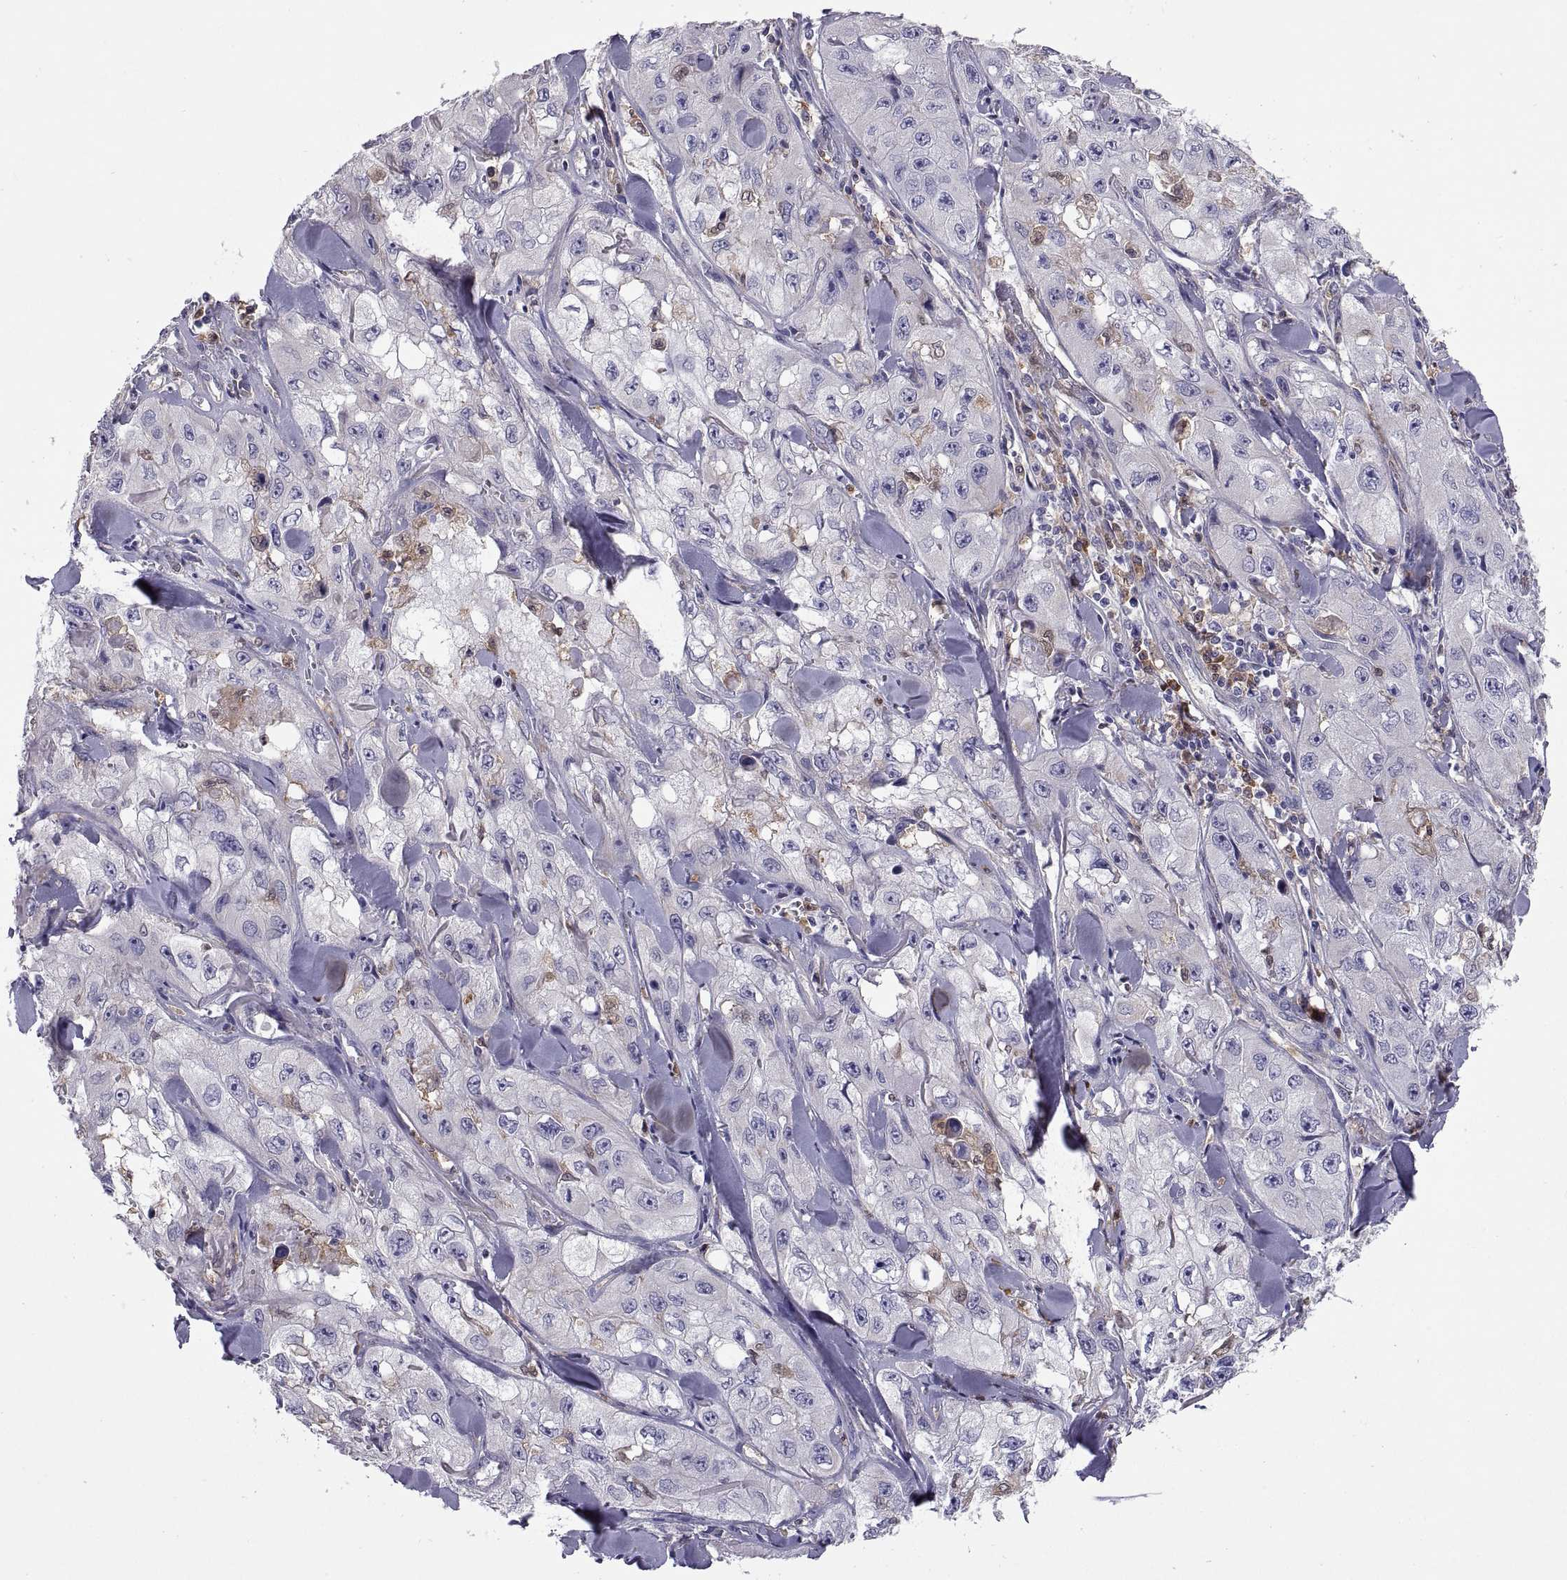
{"staining": {"intensity": "negative", "quantity": "none", "location": "none"}, "tissue": "skin cancer", "cell_type": "Tumor cells", "image_type": "cancer", "snomed": [{"axis": "morphology", "description": "Squamous cell carcinoma, NOS"}, {"axis": "topography", "description": "Skin"}, {"axis": "topography", "description": "Subcutis"}], "caption": "DAB (3,3'-diaminobenzidine) immunohistochemical staining of skin cancer displays no significant expression in tumor cells.", "gene": "DOK3", "patient": {"sex": "male", "age": 73}}